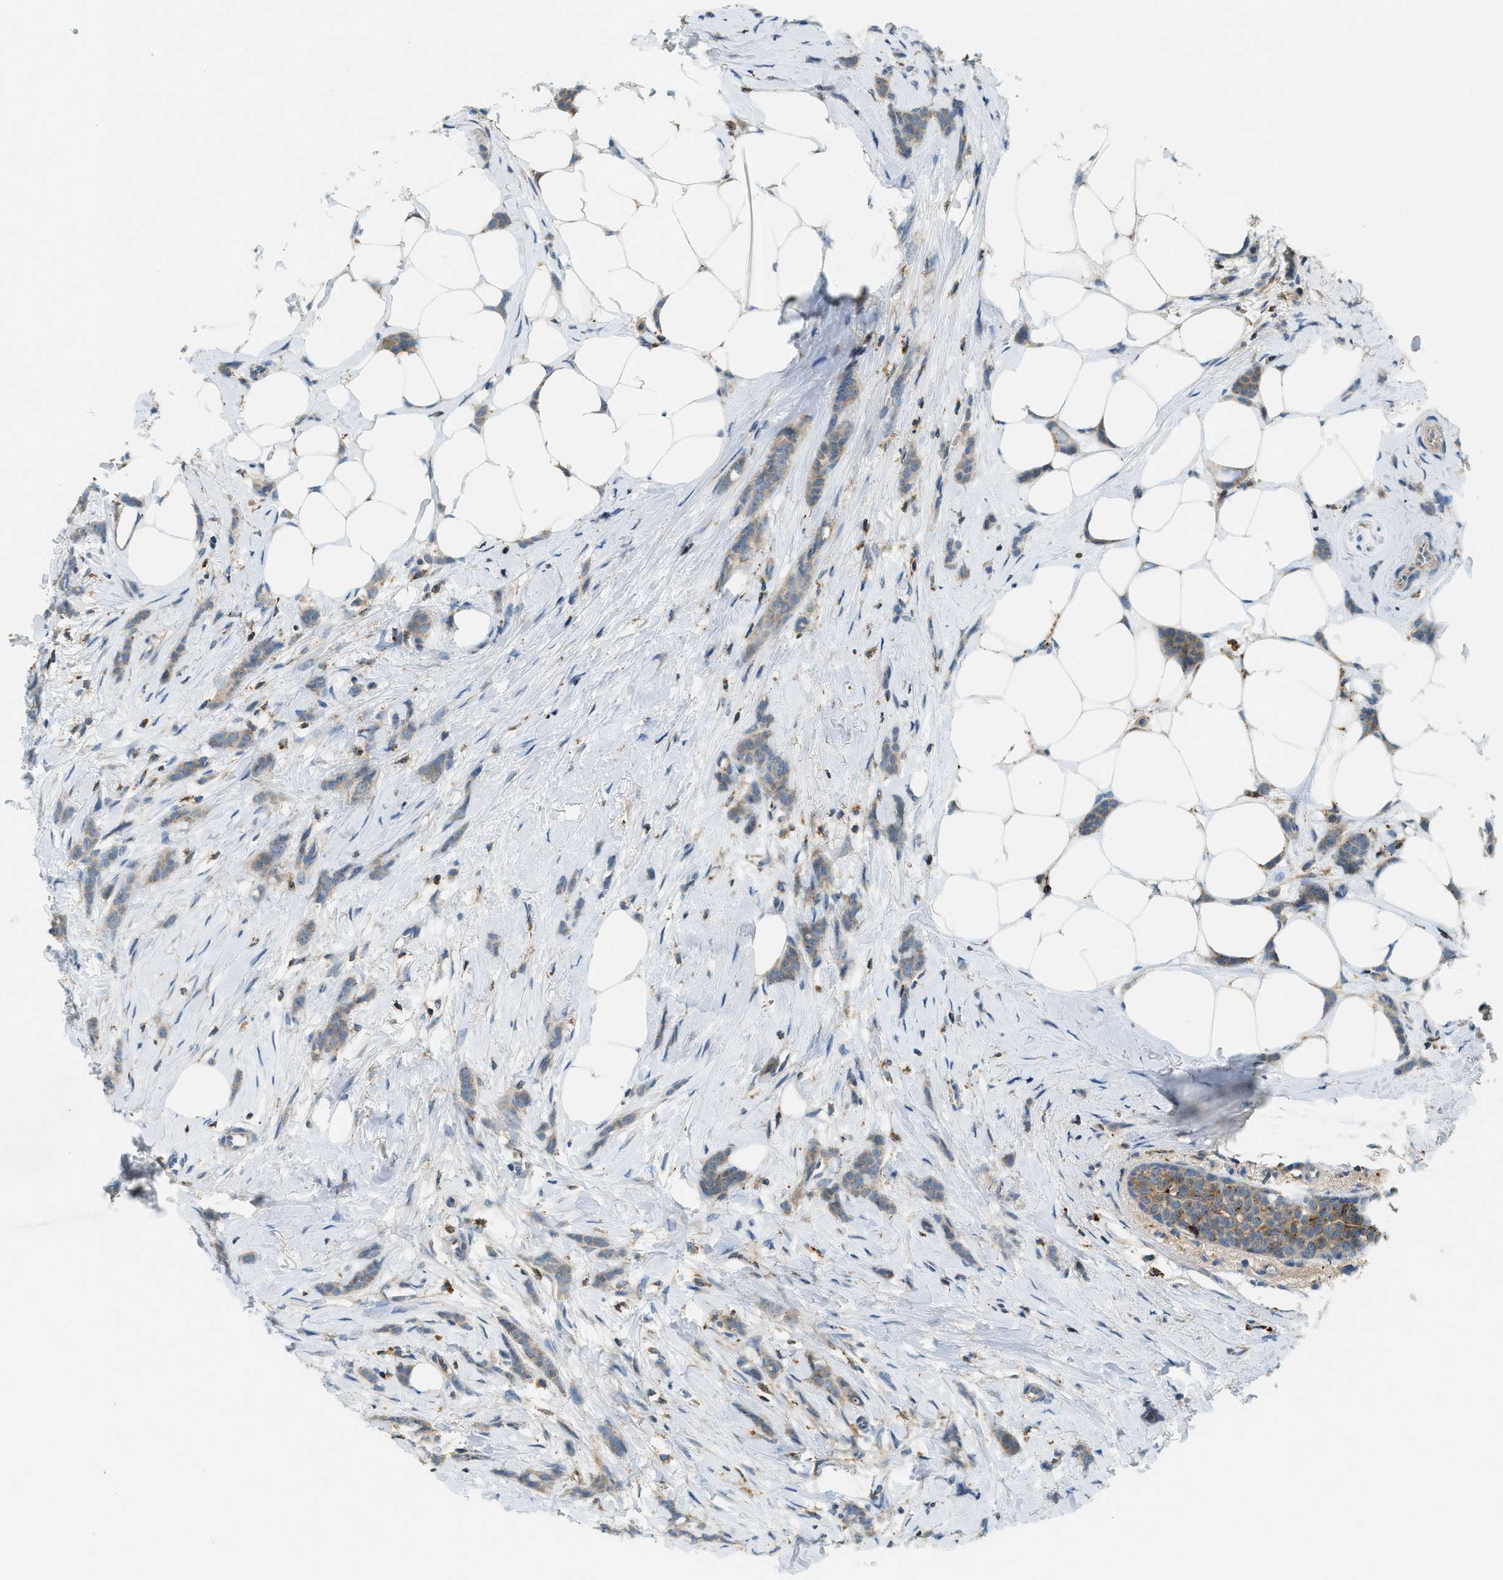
{"staining": {"intensity": "moderate", "quantity": ">75%", "location": "cytoplasmic/membranous"}, "tissue": "breast cancer", "cell_type": "Tumor cells", "image_type": "cancer", "snomed": [{"axis": "morphology", "description": "Lobular carcinoma, in situ"}, {"axis": "morphology", "description": "Lobular carcinoma"}, {"axis": "topography", "description": "Breast"}], "caption": "Breast lobular carcinoma in situ stained with a brown dye reveals moderate cytoplasmic/membranous positive positivity in approximately >75% of tumor cells.", "gene": "PLBD2", "patient": {"sex": "female", "age": 41}}